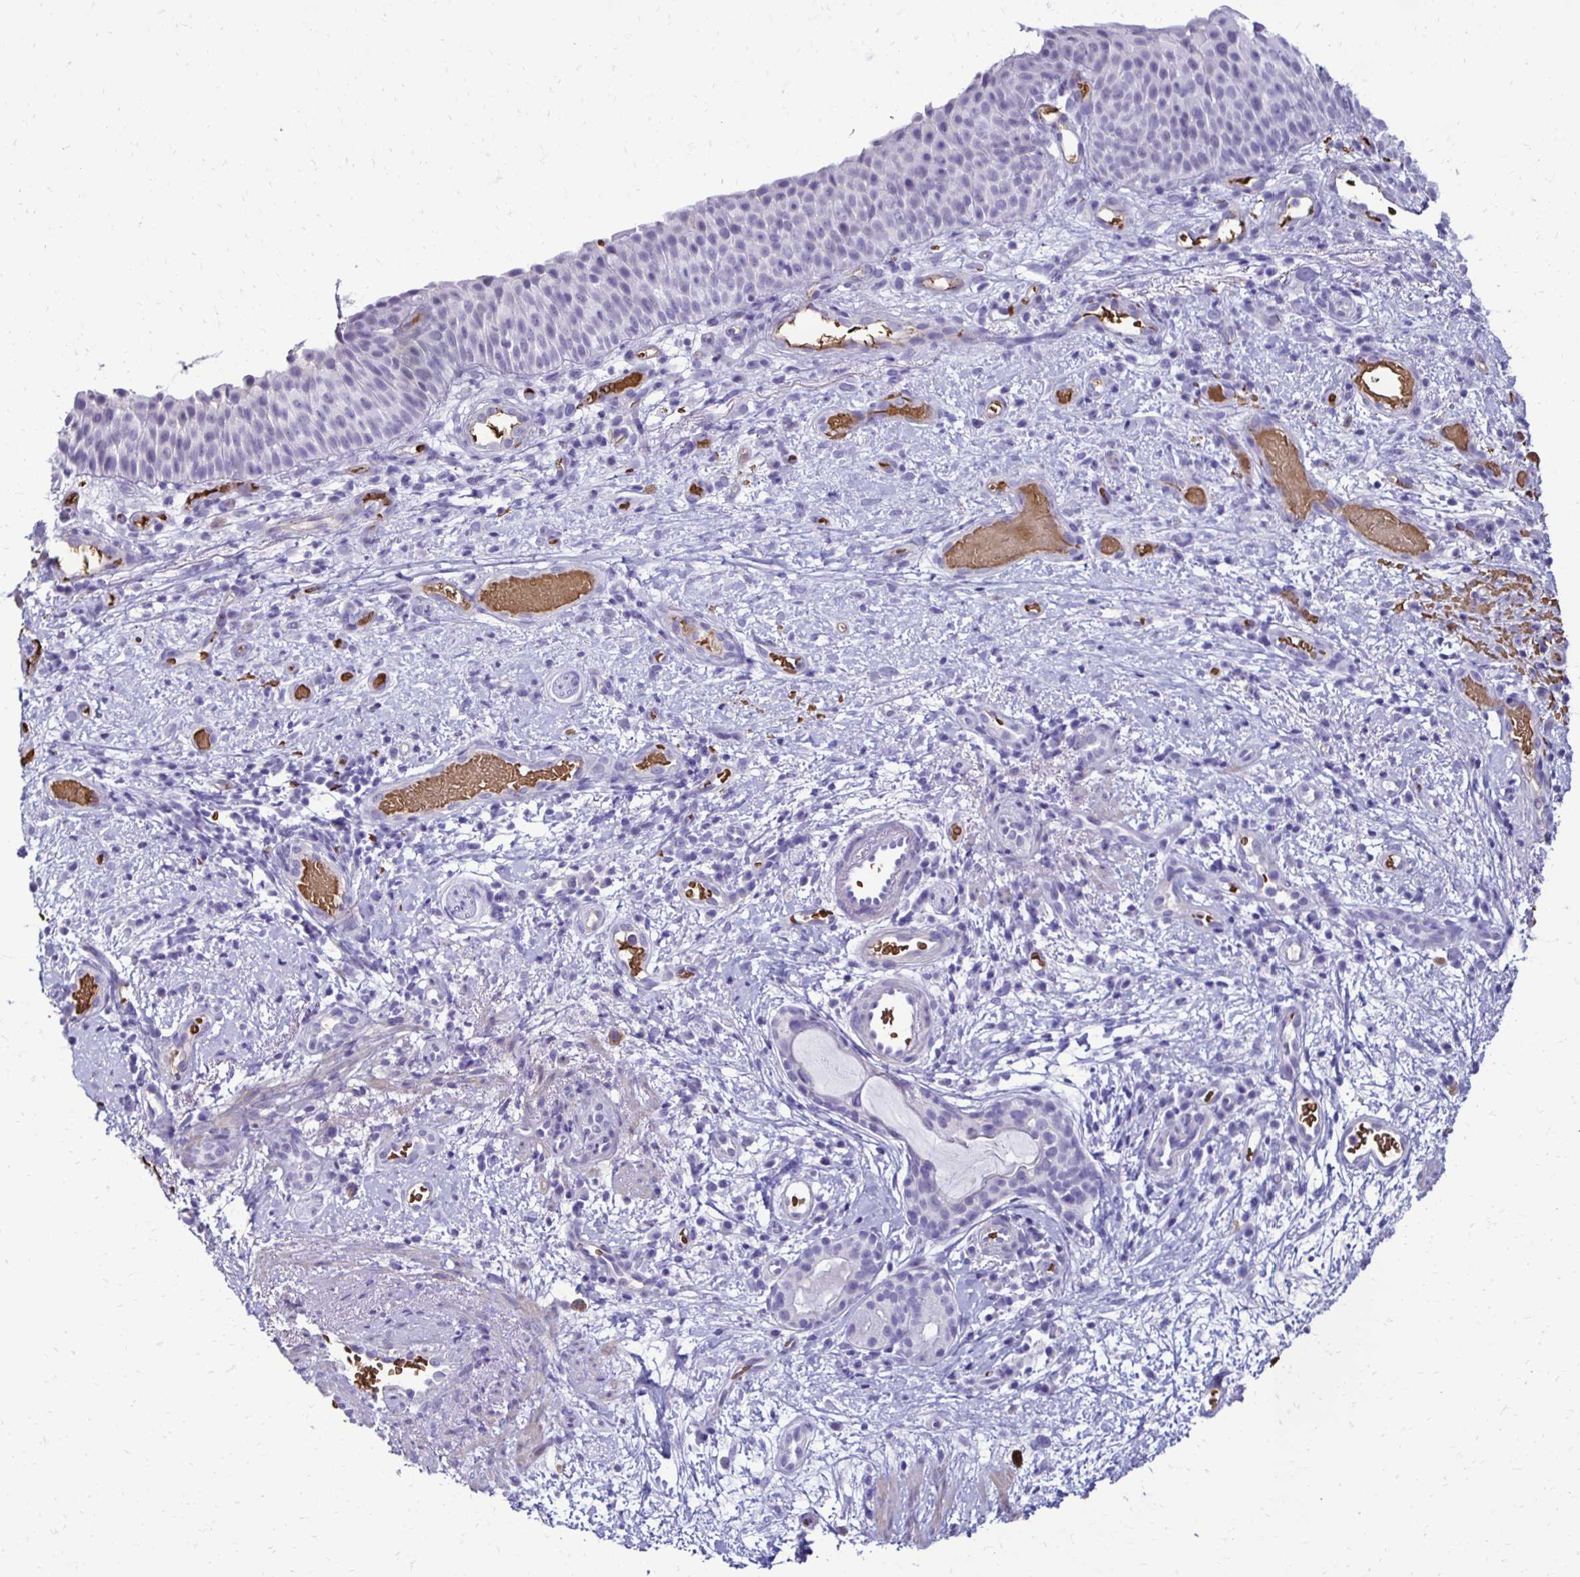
{"staining": {"intensity": "negative", "quantity": "none", "location": "none"}, "tissue": "nasopharynx", "cell_type": "Respiratory epithelial cells", "image_type": "normal", "snomed": [{"axis": "morphology", "description": "Normal tissue, NOS"}, {"axis": "morphology", "description": "Inflammation, NOS"}, {"axis": "topography", "description": "Nasopharynx"}], "caption": "DAB (3,3'-diaminobenzidine) immunohistochemical staining of benign nasopharynx demonstrates no significant expression in respiratory epithelial cells.", "gene": "RHBDL3", "patient": {"sex": "male", "age": 54}}